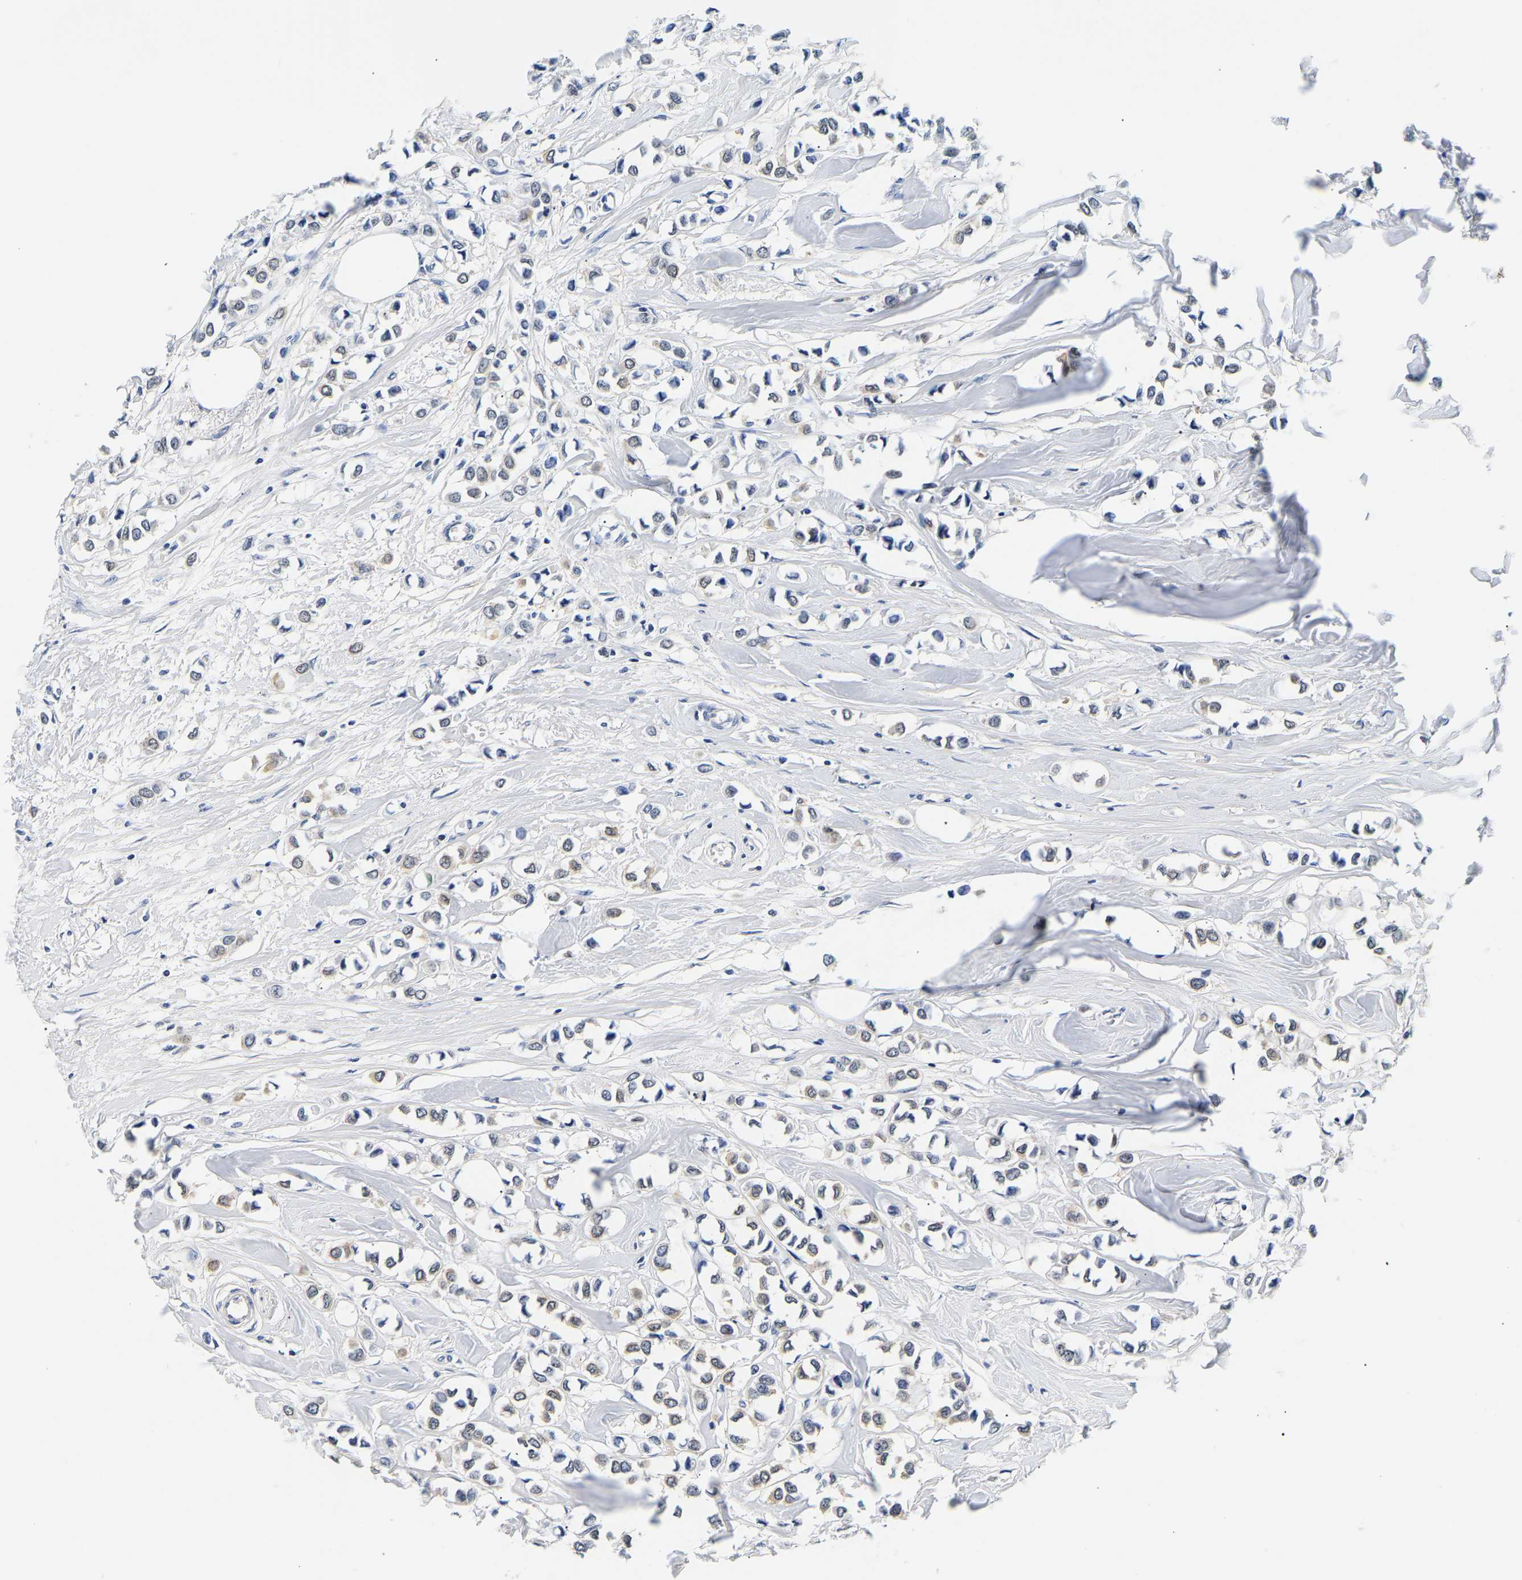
{"staining": {"intensity": "weak", "quantity": "25%-75%", "location": "cytoplasmic/membranous"}, "tissue": "breast cancer", "cell_type": "Tumor cells", "image_type": "cancer", "snomed": [{"axis": "morphology", "description": "Lobular carcinoma"}, {"axis": "topography", "description": "Breast"}], "caption": "Immunohistochemistry (IHC) image of neoplastic tissue: human breast cancer stained using immunohistochemistry (IHC) reveals low levels of weak protein expression localized specifically in the cytoplasmic/membranous of tumor cells, appearing as a cytoplasmic/membranous brown color.", "gene": "UCHL3", "patient": {"sex": "female", "age": 51}}